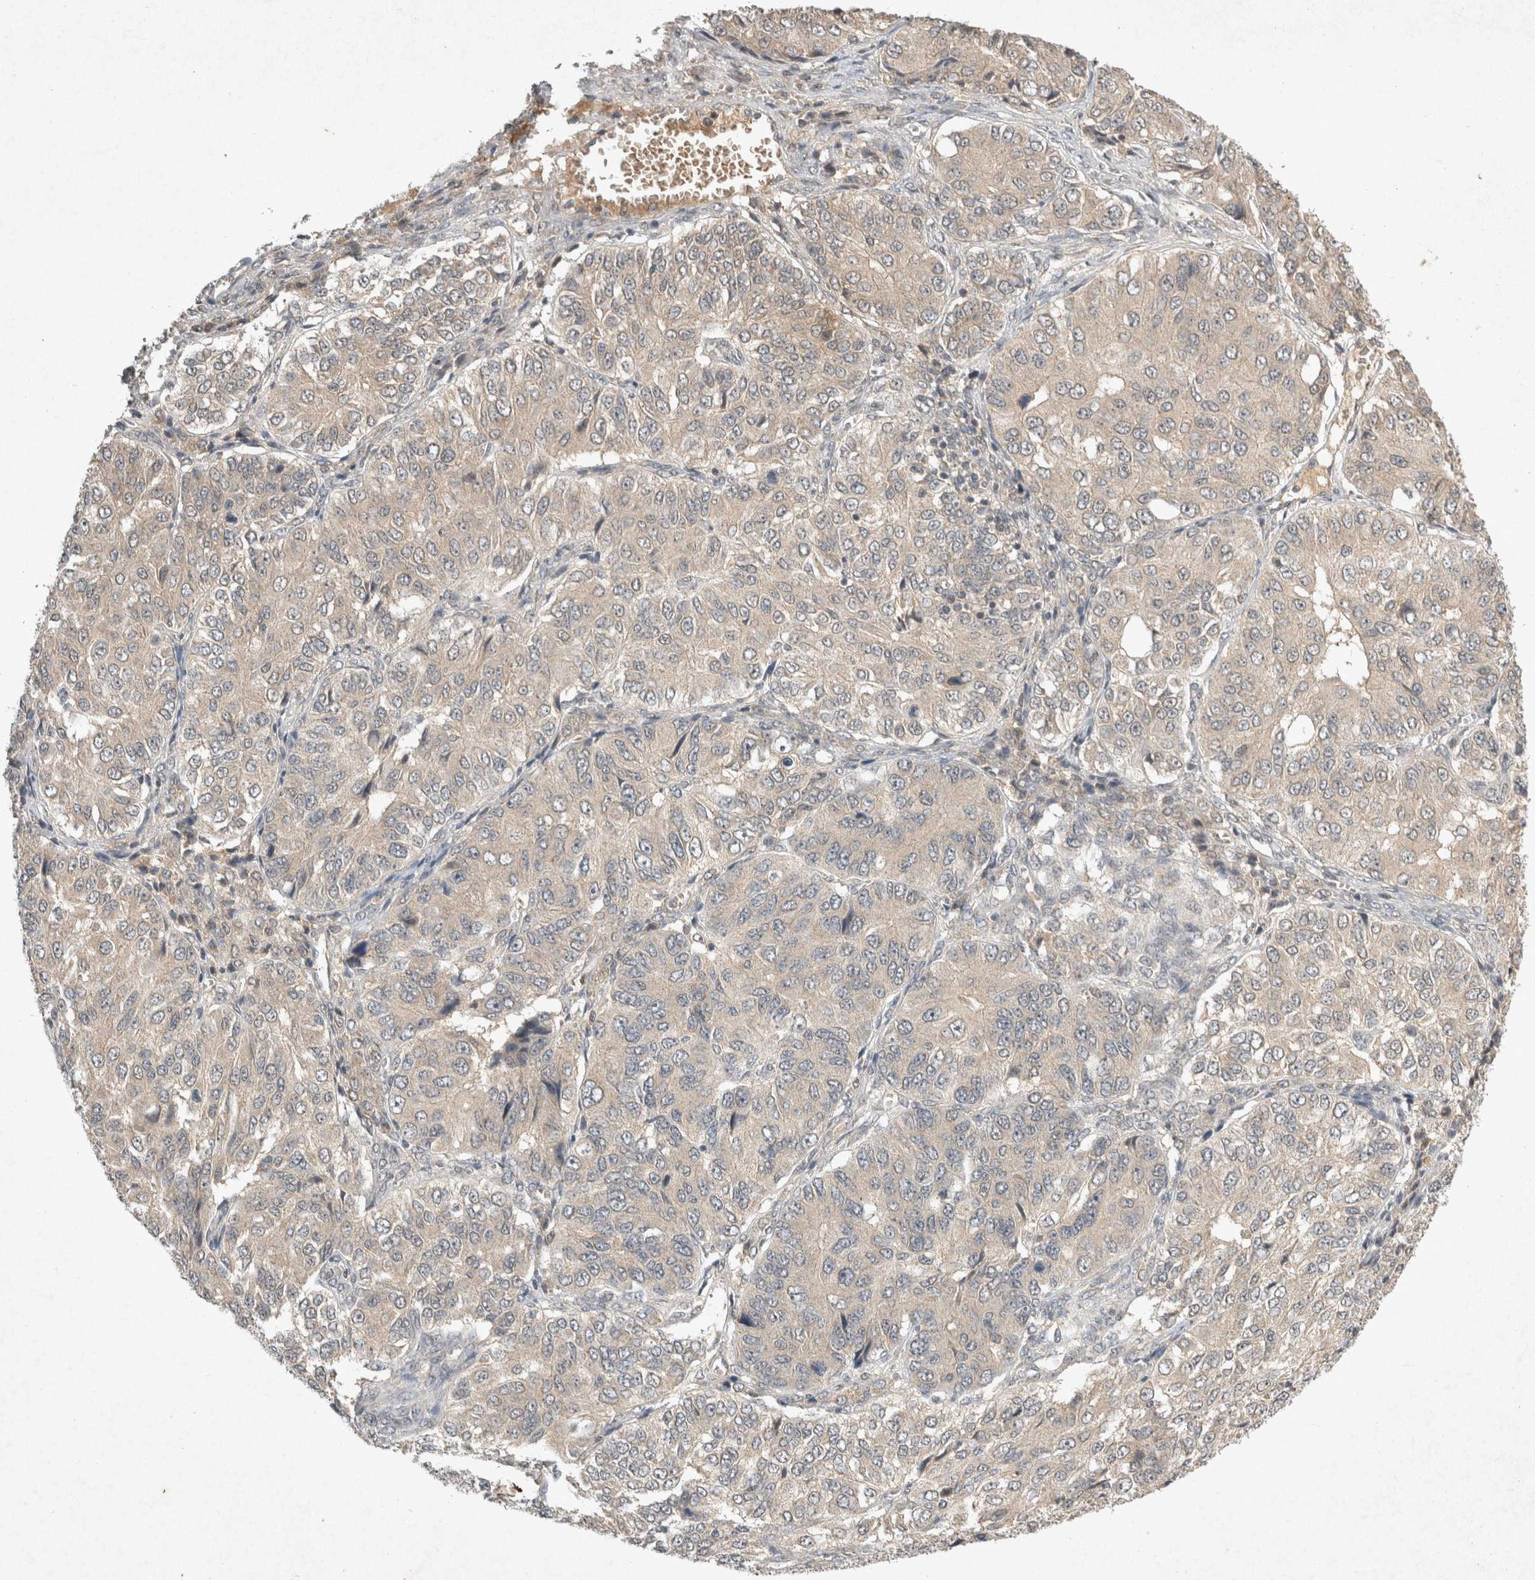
{"staining": {"intensity": "weak", "quantity": "25%-75%", "location": "cytoplasmic/membranous"}, "tissue": "ovarian cancer", "cell_type": "Tumor cells", "image_type": "cancer", "snomed": [{"axis": "morphology", "description": "Carcinoma, endometroid"}, {"axis": "topography", "description": "Ovary"}], "caption": "Brown immunohistochemical staining in endometroid carcinoma (ovarian) reveals weak cytoplasmic/membranous expression in approximately 25%-75% of tumor cells.", "gene": "LOXL2", "patient": {"sex": "female", "age": 51}}